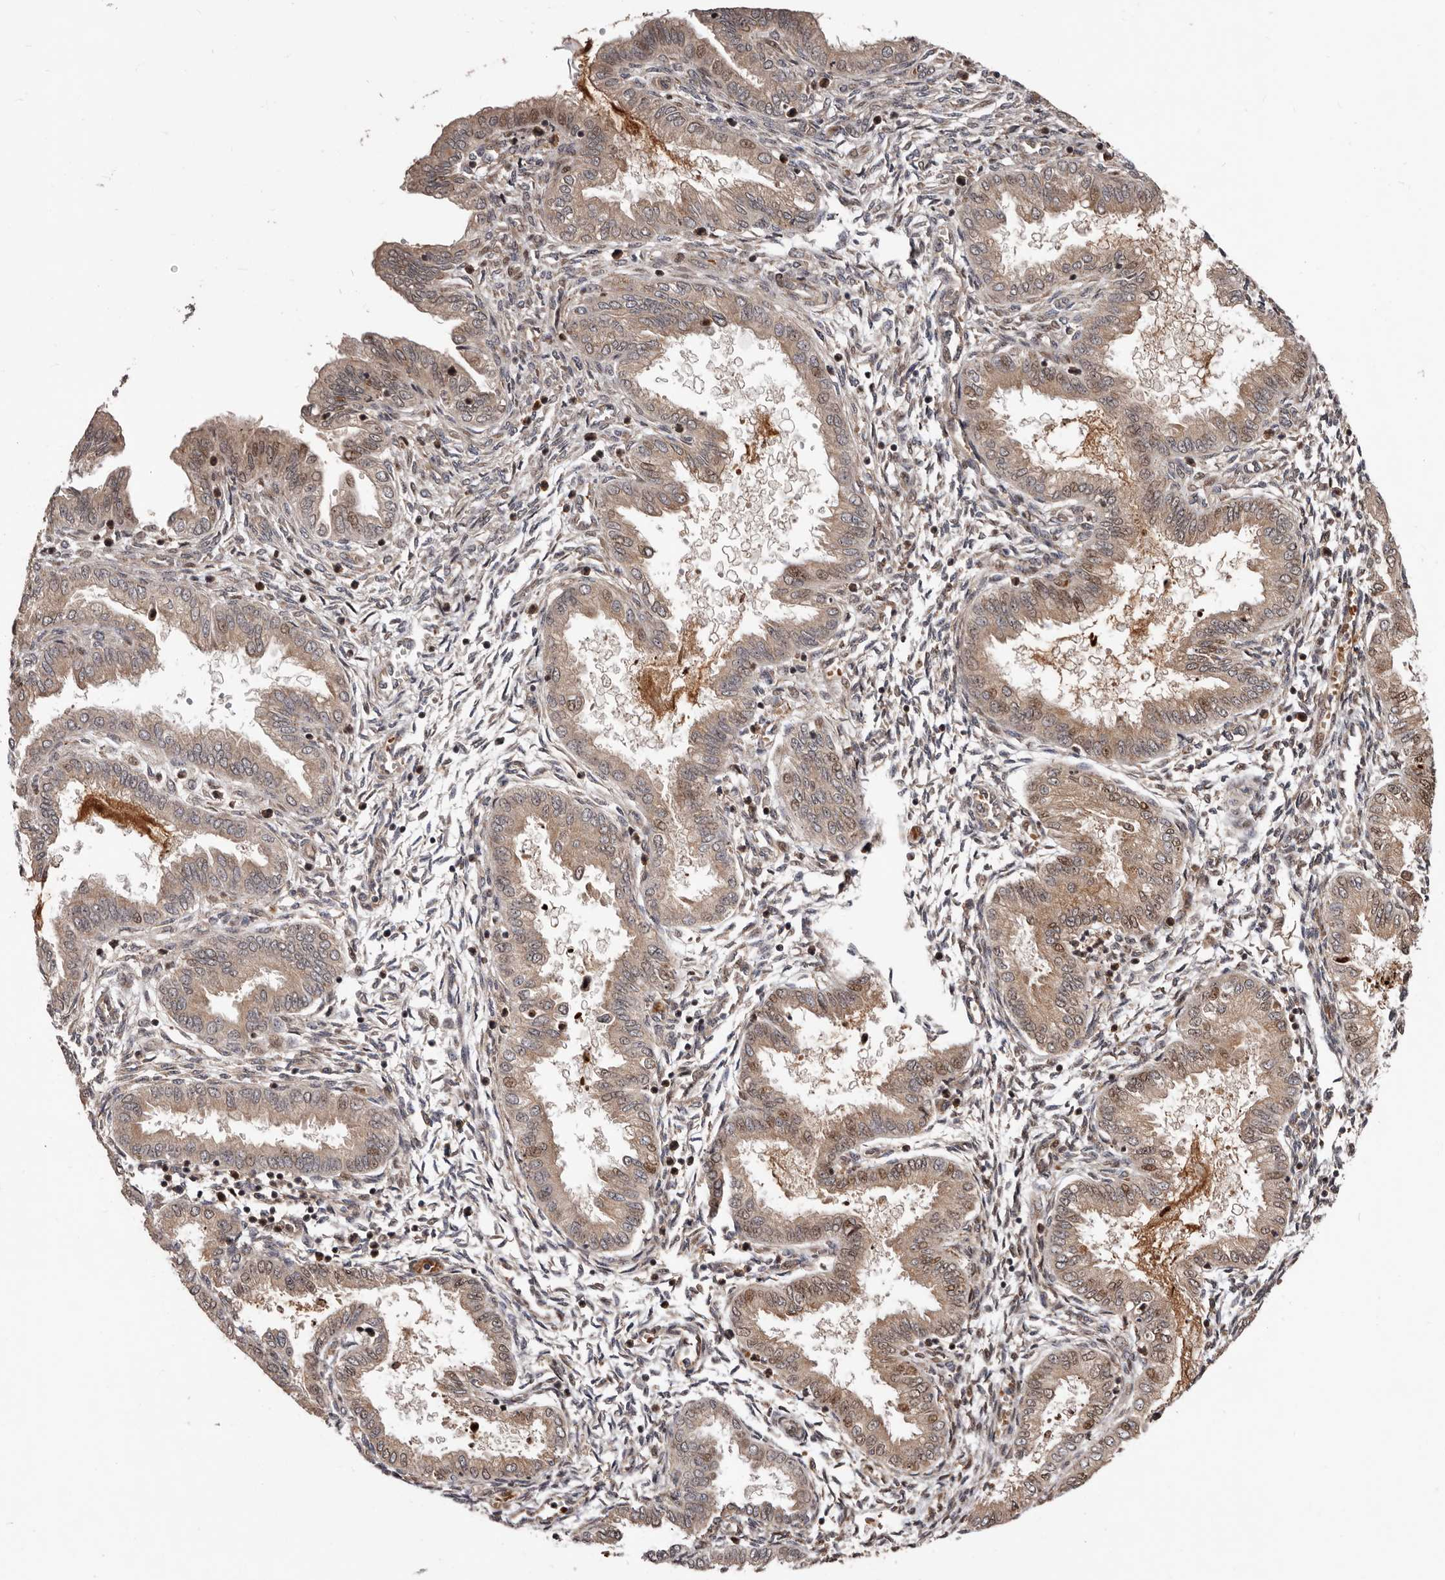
{"staining": {"intensity": "moderate", "quantity": "25%-75%", "location": "cytoplasmic/membranous"}, "tissue": "endometrium", "cell_type": "Cells in endometrial stroma", "image_type": "normal", "snomed": [{"axis": "morphology", "description": "Normal tissue, NOS"}, {"axis": "topography", "description": "Endometrium"}], "caption": "DAB immunohistochemical staining of benign endometrium reveals moderate cytoplasmic/membranous protein expression in approximately 25%-75% of cells in endometrial stroma. Nuclei are stained in blue.", "gene": "WEE2", "patient": {"sex": "female", "age": 33}}